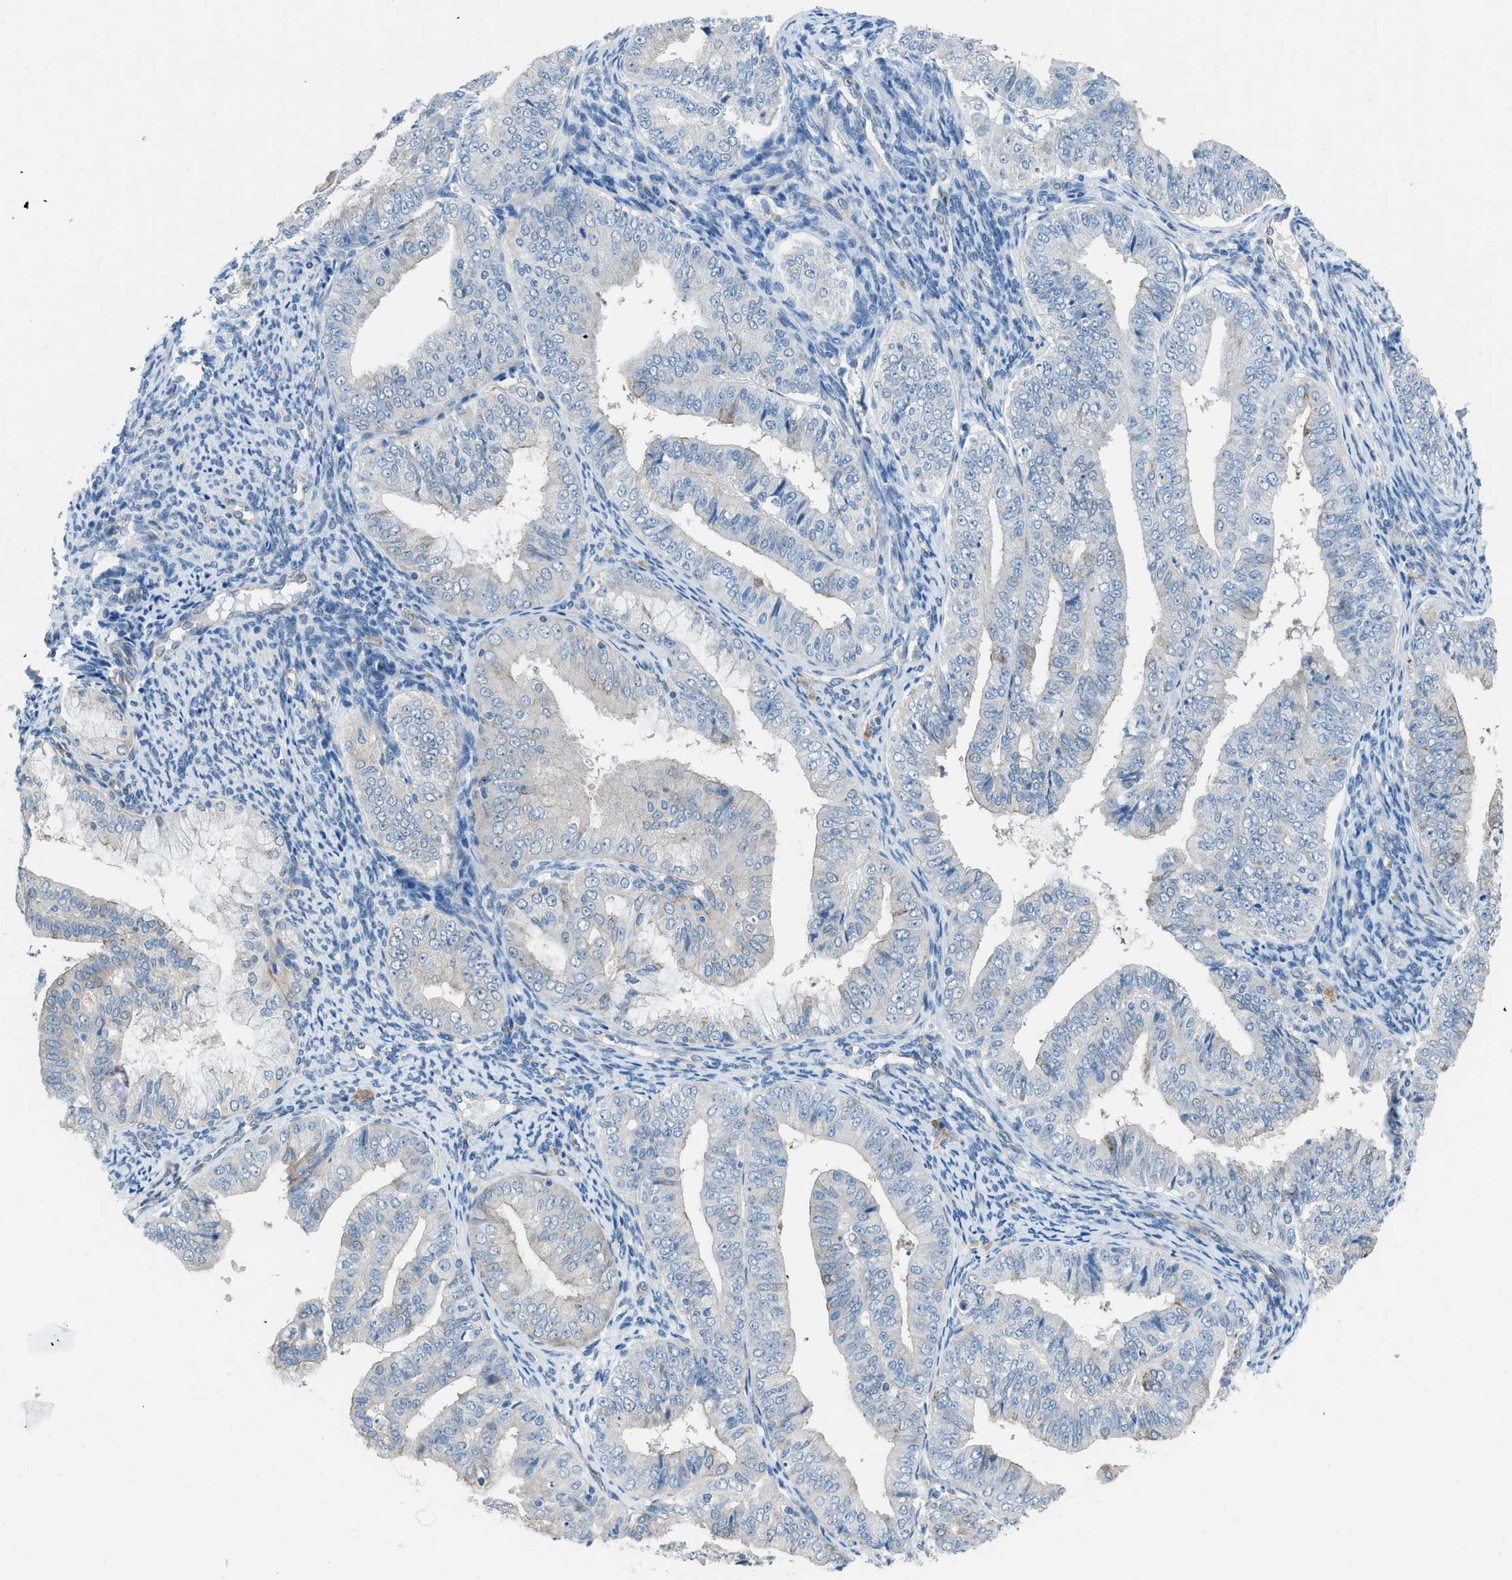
{"staining": {"intensity": "negative", "quantity": "none", "location": "none"}, "tissue": "endometrial cancer", "cell_type": "Tumor cells", "image_type": "cancer", "snomed": [{"axis": "morphology", "description": "Adenocarcinoma, NOS"}, {"axis": "topography", "description": "Endometrium"}], "caption": "Image shows no protein expression in tumor cells of endometrial cancer (adenocarcinoma) tissue.", "gene": "PRKN", "patient": {"sex": "female", "age": 63}}